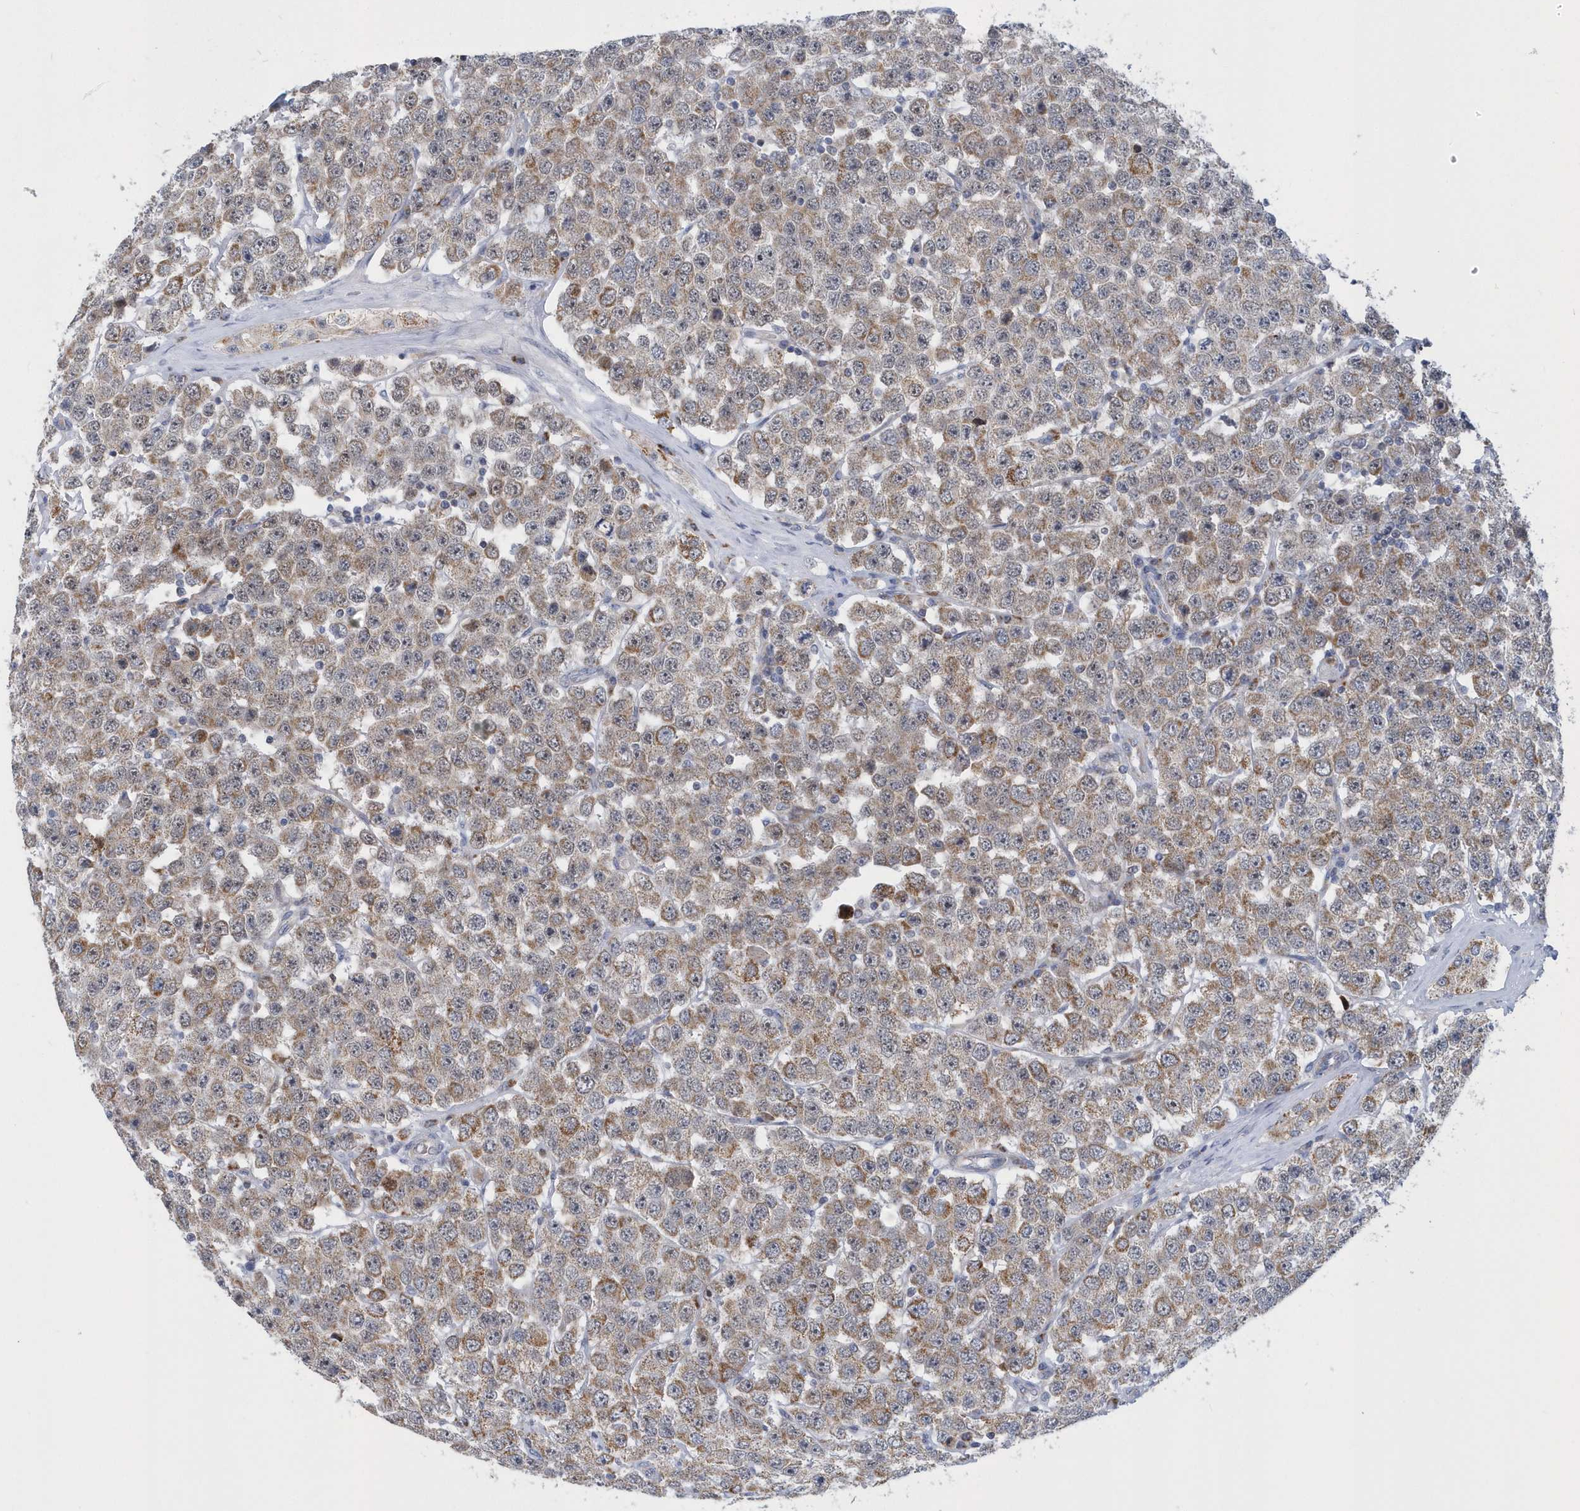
{"staining": {"intensity": "moderate", "quantity": ">75%", "location": "cytoplasmic/membranous"}, "tissue": "testis cancer", "cell_type": "Tumor cells", "image_type": "cancer", "snomed": [{"axis": "morphology", "description": "Seminoma, NOS"}, {"axis": "topography", "description": "Testis"}], "caption": "Protein expression analysis of seminoma (testis) shows moderate cytoplasmic/membranous expression in about >75% of tumor cells.", "gene": "VWA5B2", "patient": {"sex": "male", "age": 28}}